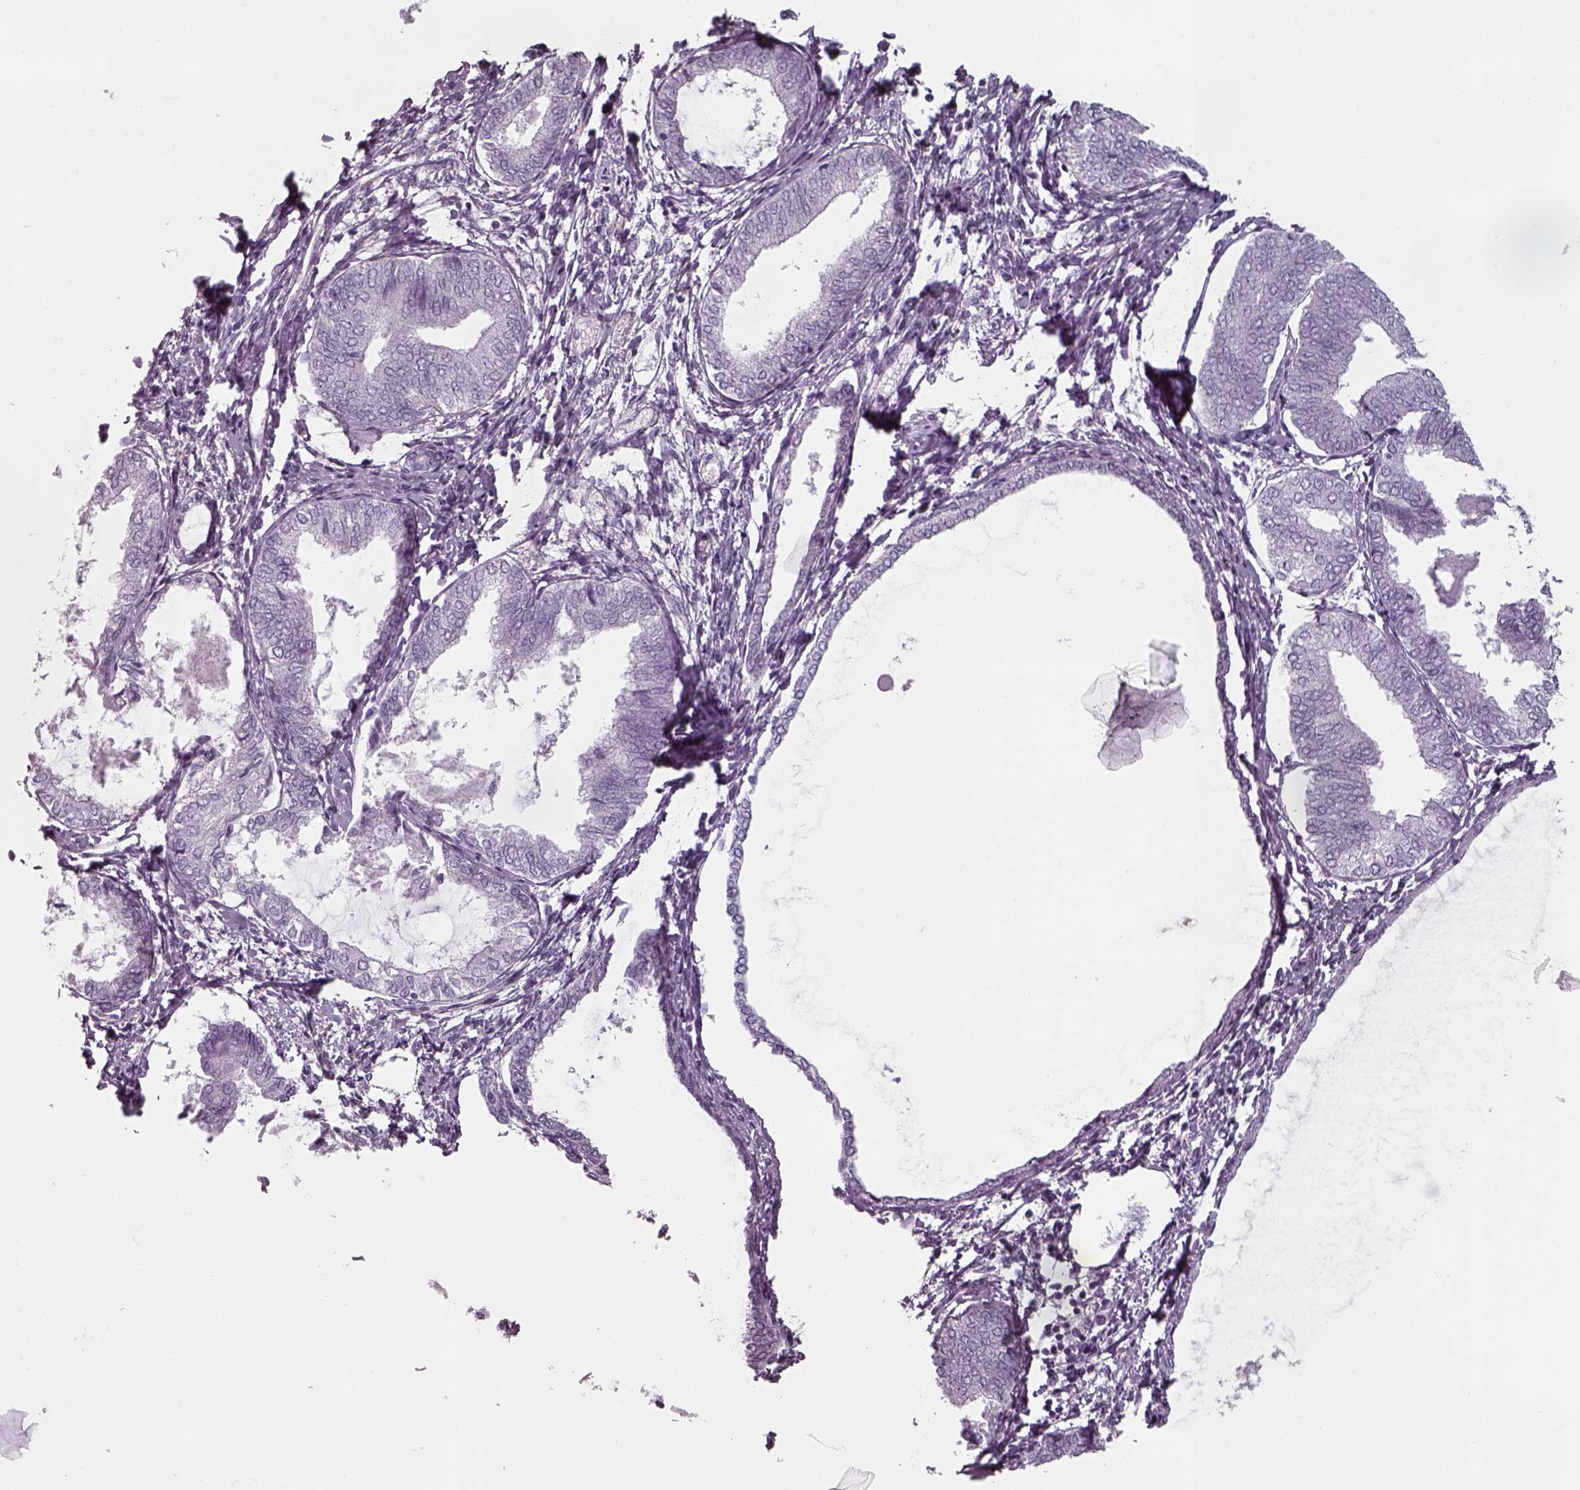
{"staining": {"intensity": "negative", "quantity": "none", "location": "none"}, "tissue": "endometrial cancer", "cell_type": "Tumor cells", "image_type": "cancer", "snomed": [{"axis": "morphology", "description": "Adenocarcinoma, NOS"}, {"axis": "topography", "description": "Endometrium"}], "caption": "This micrograph is of endometrial cancer (adenocarcinoma) stained with immunohistochemistry to label a protein in brown with the nuclei are counter-stained blue. There is no expression in tumor cells.", "gene": "SEPTIN14", "patient": {"sex": "female", "age": 68}}